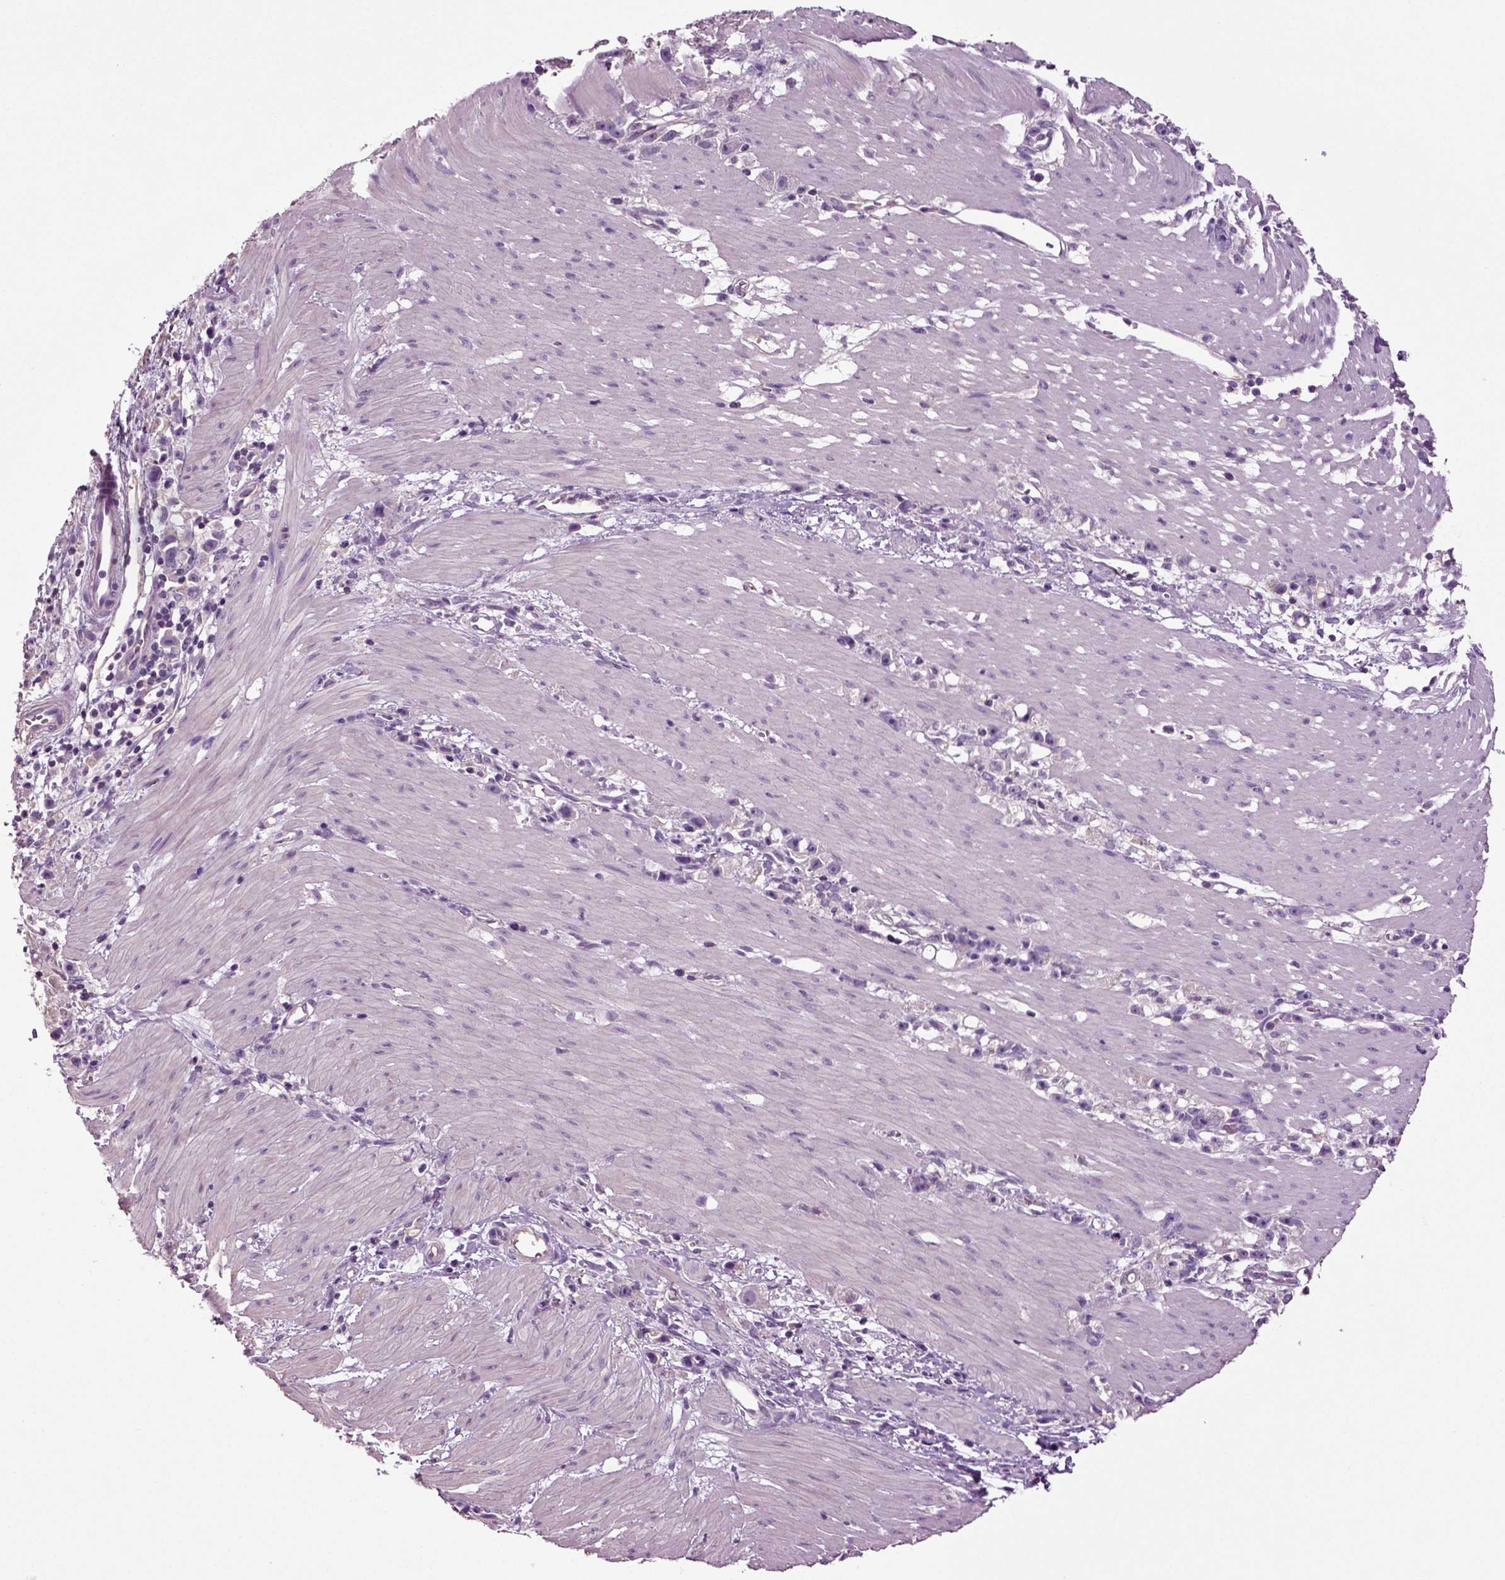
{"staining": {"intensity": "negative", "quantity": "none", "location": "none"}, "tissue": "stomach cancer", "cell_type": "Tumor cells", "image_type": "cancer", "snomed": [{"axis": "morphology", "description": "Adenocarcinoma, NOS"}, {"axis": "topography", "description": "Stomach"}], "caption": "The immunohistochemistry (IHC) image has no significant expression in tumor cells of stomach adenocarcinoma tissue.", "gene": "DEFB118", "patient": {"sex": "female", "age": 59}}